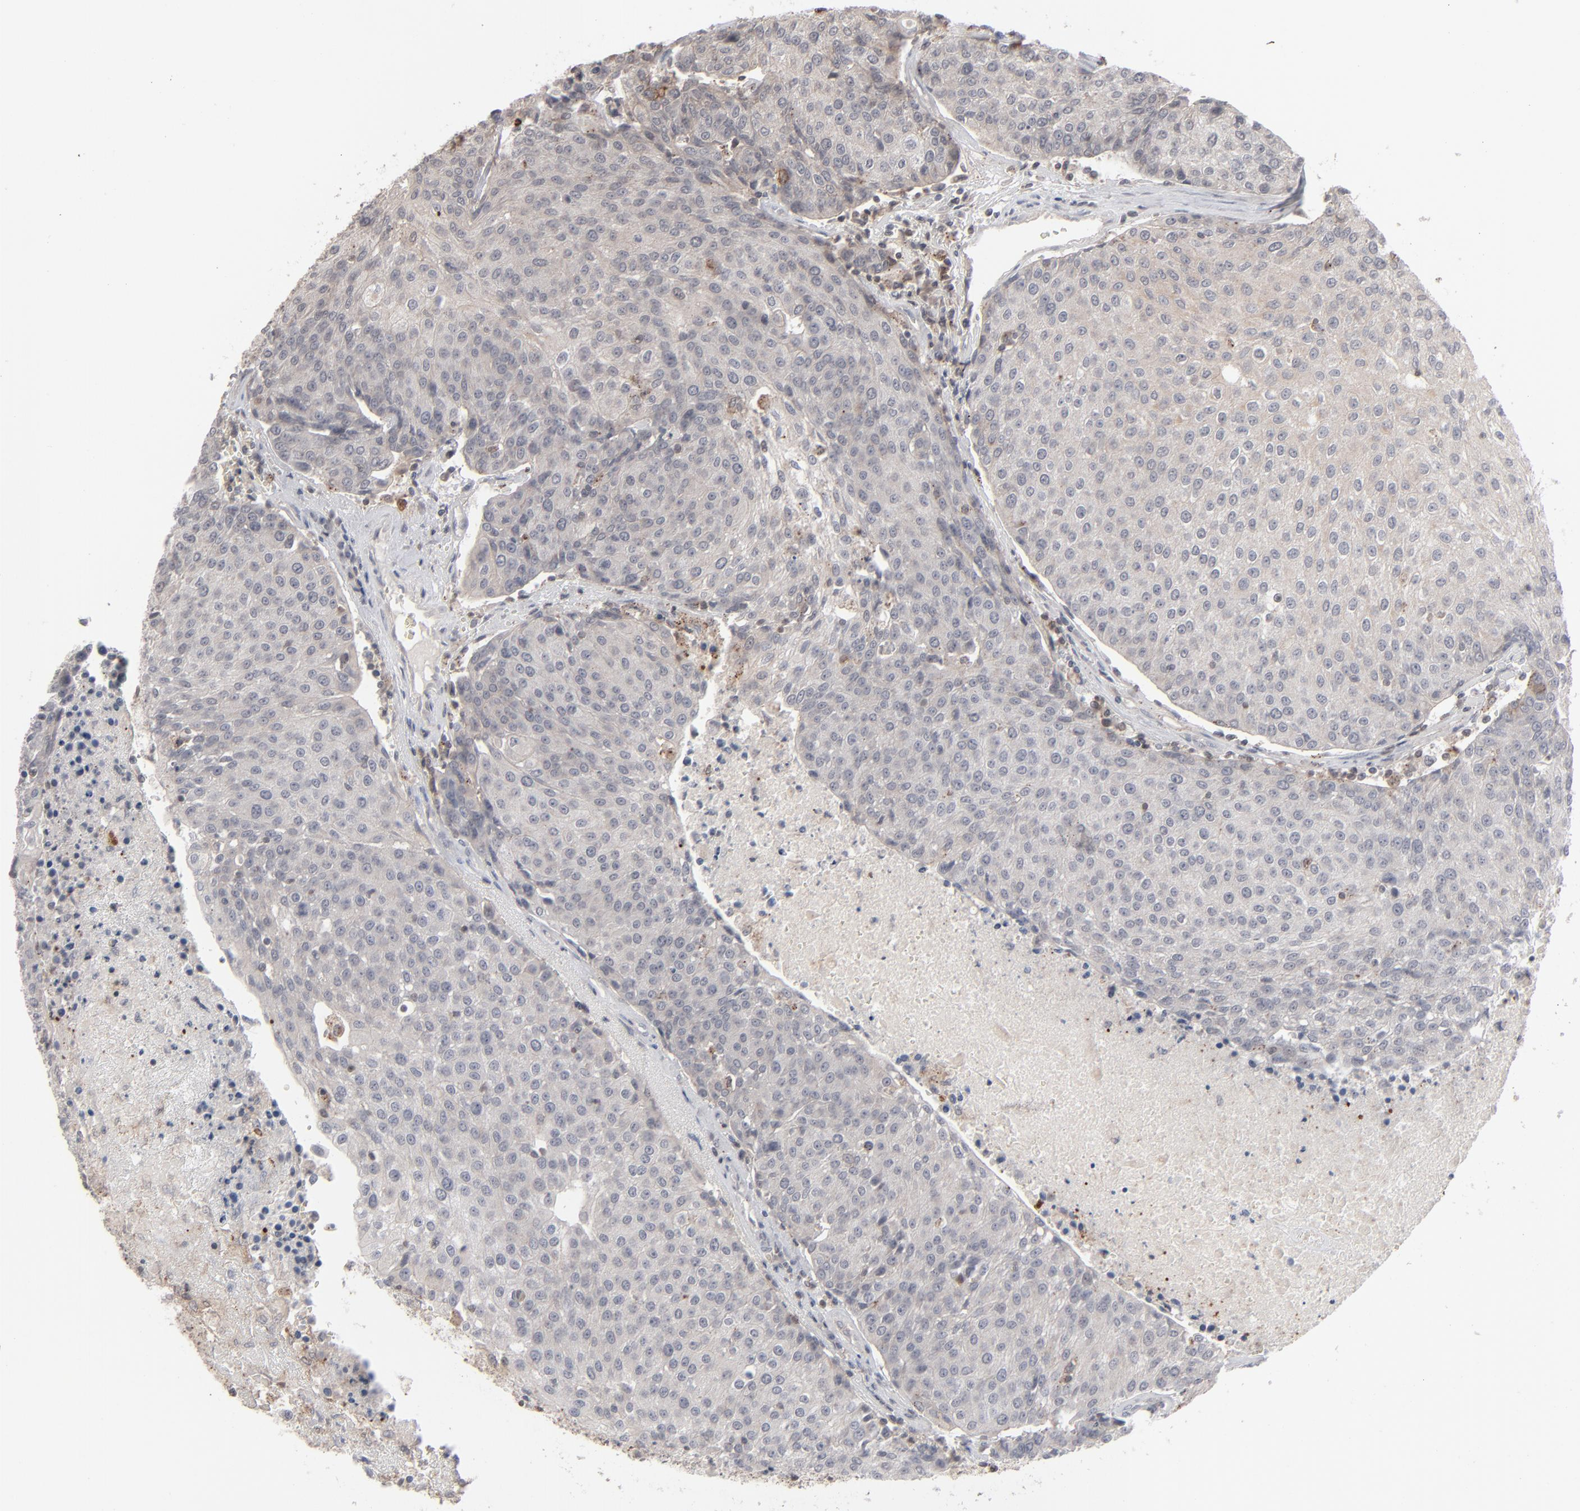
{"staining": {"intensity": "negative", "quantity": "none", "location": "none"}, "tissue": "urothelial cancer", "cell_type": "Tumor cells", "image_type": "cancer", "snomed": [{"axis": "morphology", "description": "Urothelial carcinoma, High grade"}, {"axis": "topography", "description": "Urinary bladder"}], "caption": "Urothelial carcinoma (high-grade) was stained to show a protein in brown. There is no significant staining in tumor cells.", "gene": "STAT4", "patient": {"sex": "female", "age": 85}}